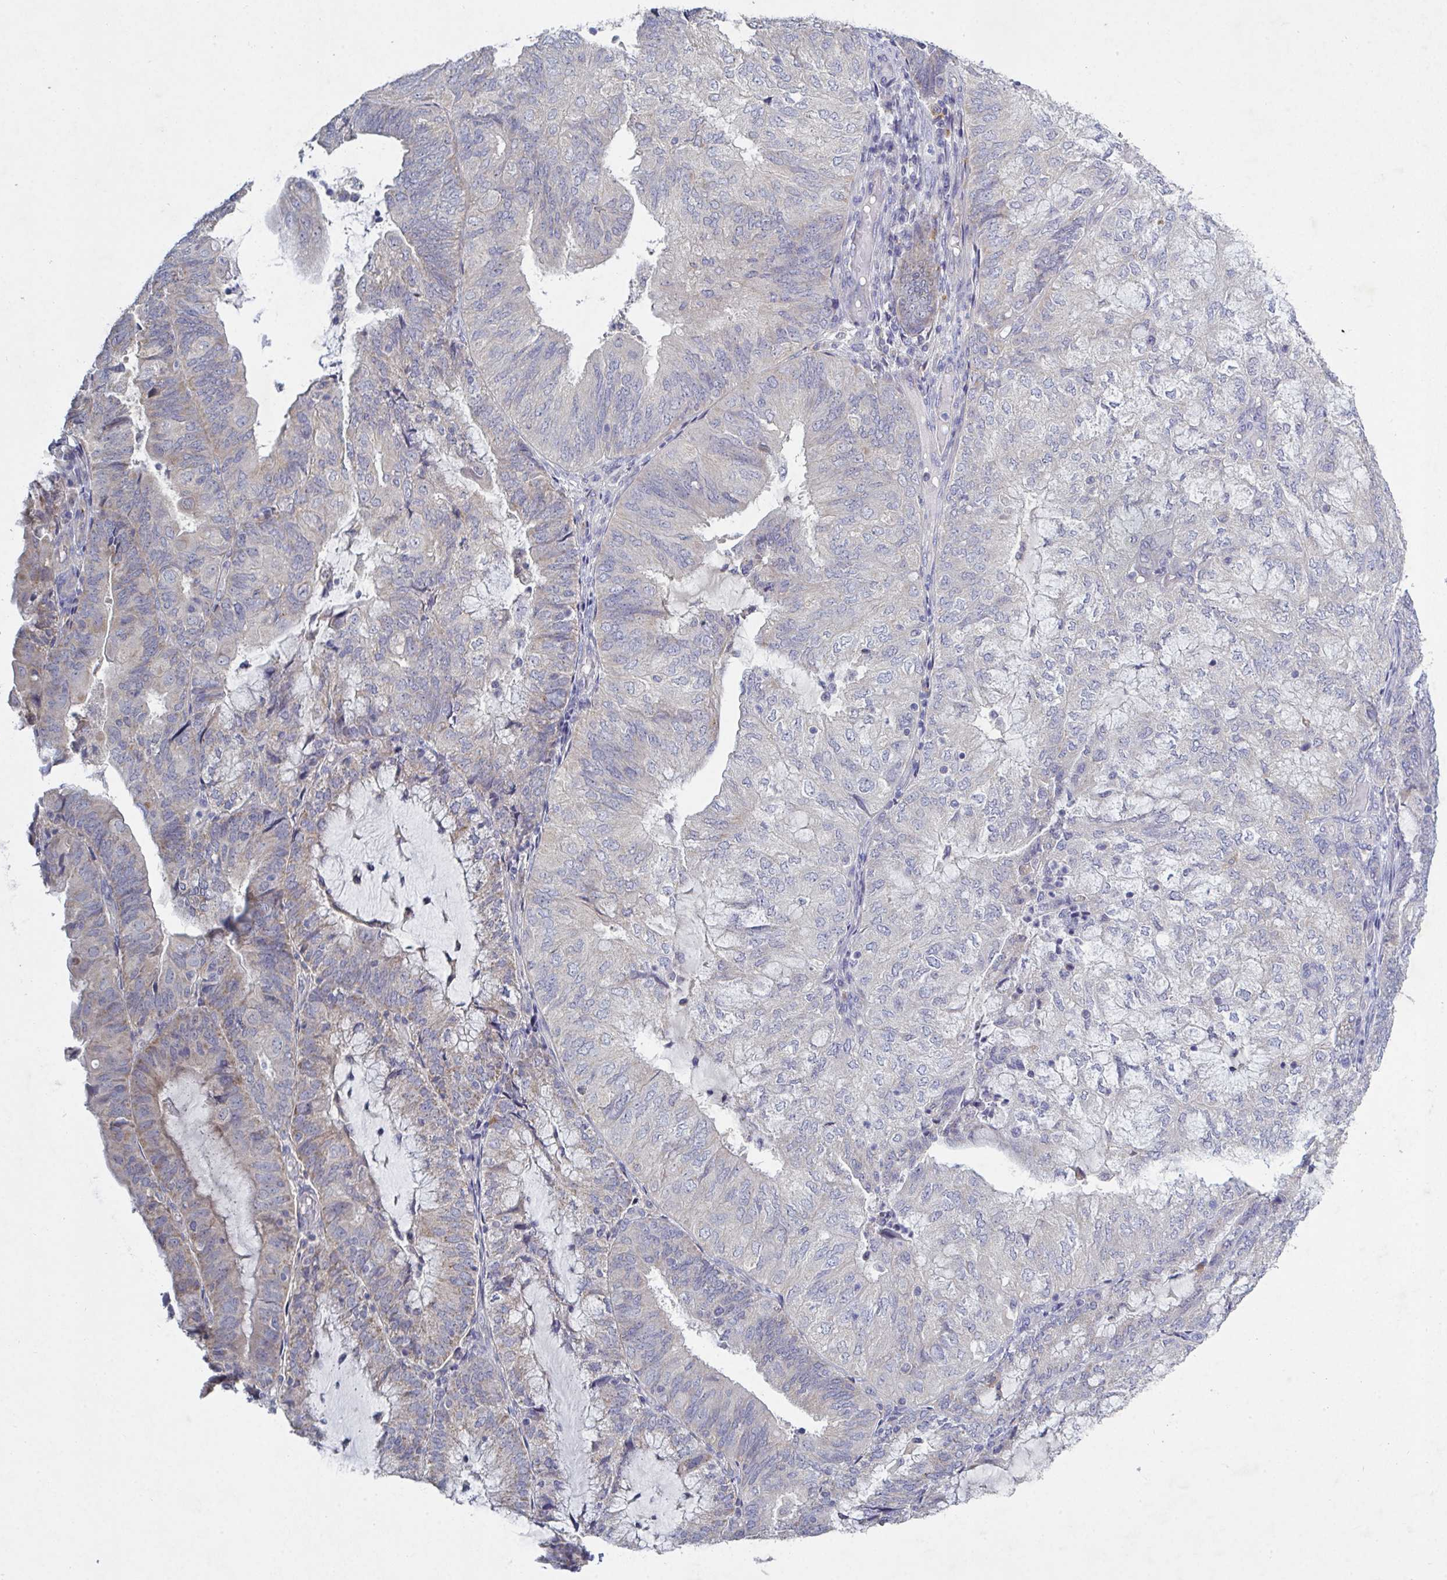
{"staining": {"intensity": "weak", "quantity": "25%-75%", "location": "cytoplasmic/membranous"}, "tissue": "endometrial cancer", "cell_type": "Tumor cells", "image_type": "cancer", "snomed": [{"axis": "morphology", "description": "Adenocarcinoma, NOS"}, {"axis": "topography", "description": "Endometrium"}], "caption": "Endometrial cancer (adenocarcinoma) stained with a protein marker shows weak staining in tumor cells.", "gene": "GALNT13", "patient": {"sex": "female", "age": 81}}